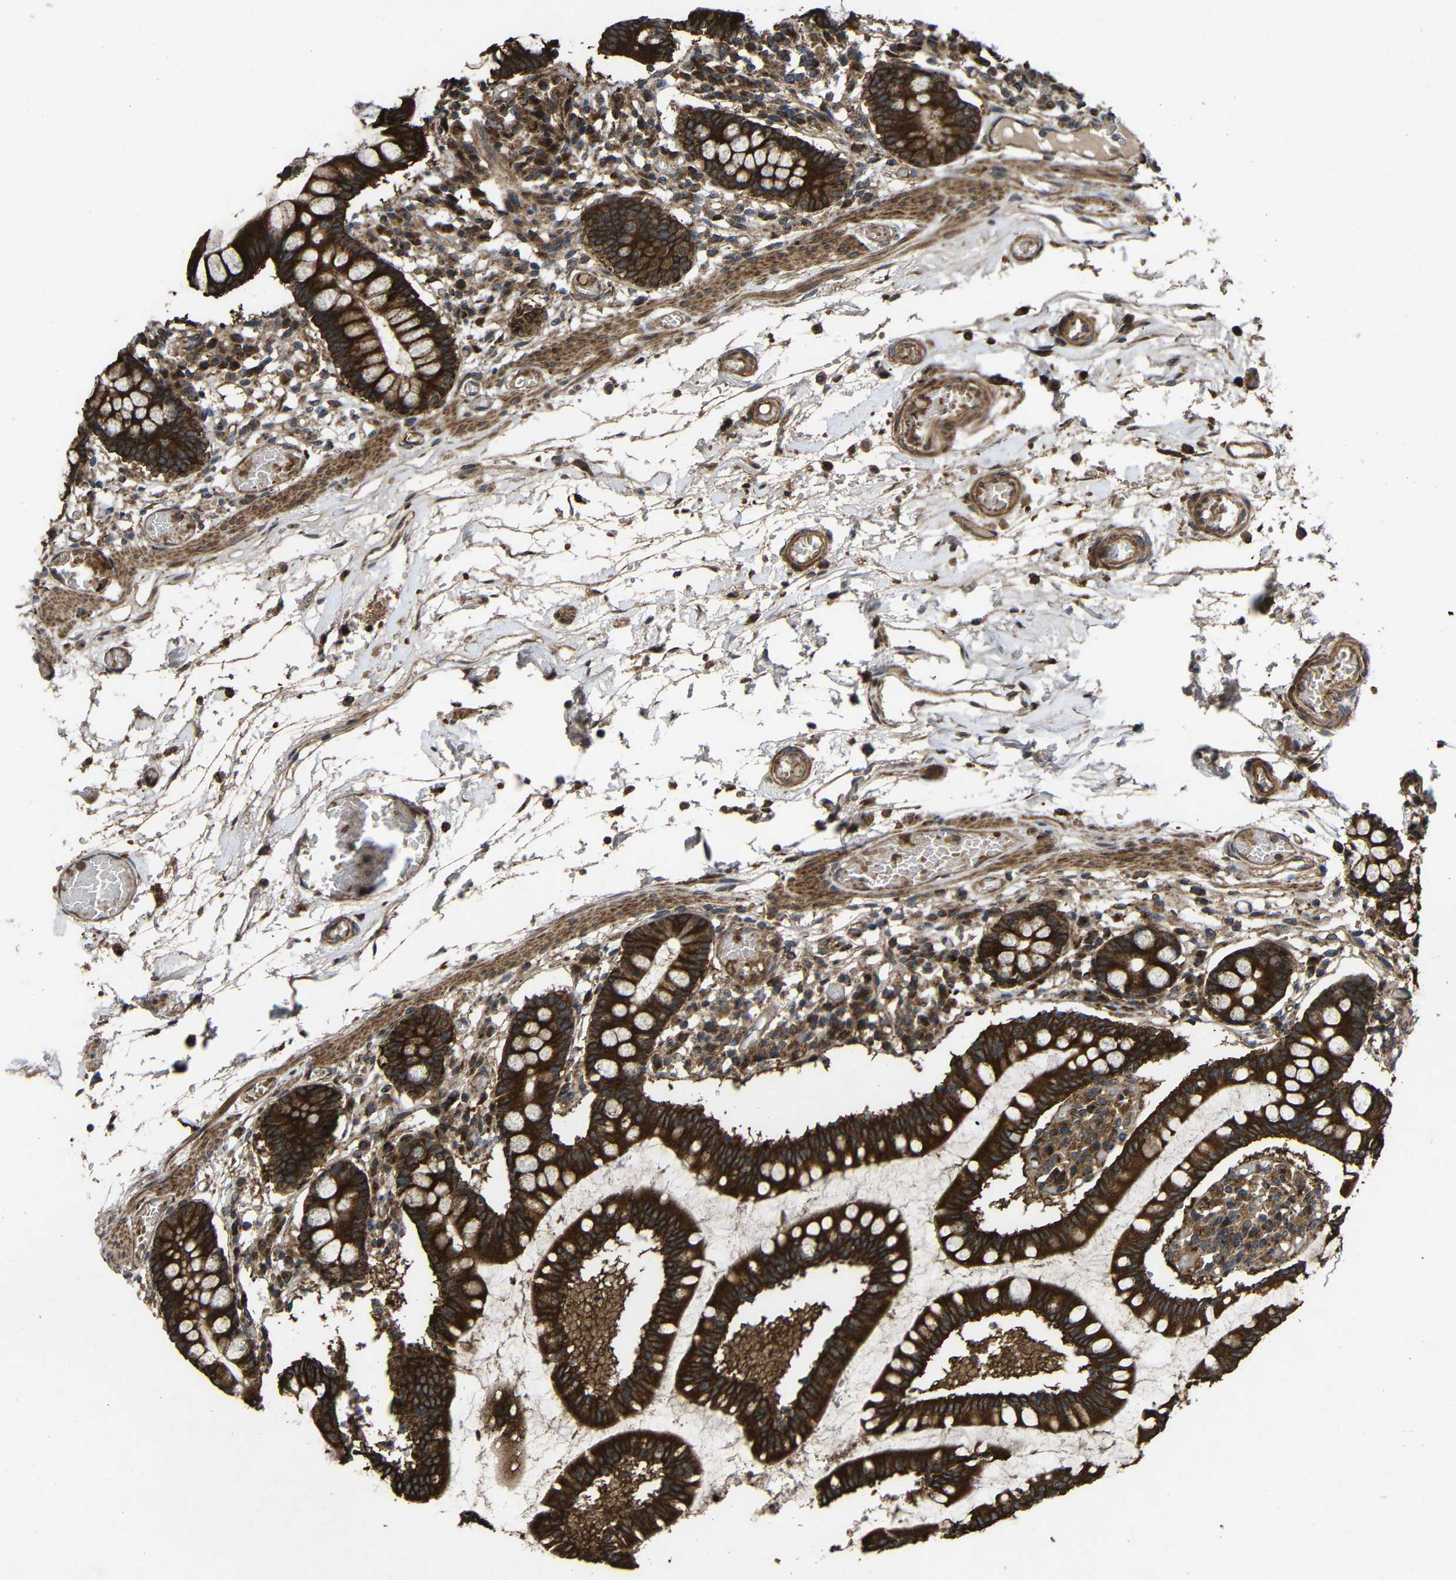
{"staining": {"intensity": "strong", "quantity": ">75%", "location": "cytoplasmic/membranous"}, "tissue": "small intestine", "cell_type": "Glandular cells", "image_type": "normal", "snomed": [{"axis": "morphology", "description": "Normal tissue, NOS"}, {"axis": "topography", "description": "Small intestine"}], "caption": "IHC photomicrograph of unremarkable small intestine: human small intestine stained using immunohistochemistry demonstrates high levels of strong protein expression localized specifically in the cytoplasmic/membranous of glandular cells, appearing as a cytoplasmic/membranous brown color.", "gene": "C1GALT1", "patient": {"sex": "female", "age": 61}}